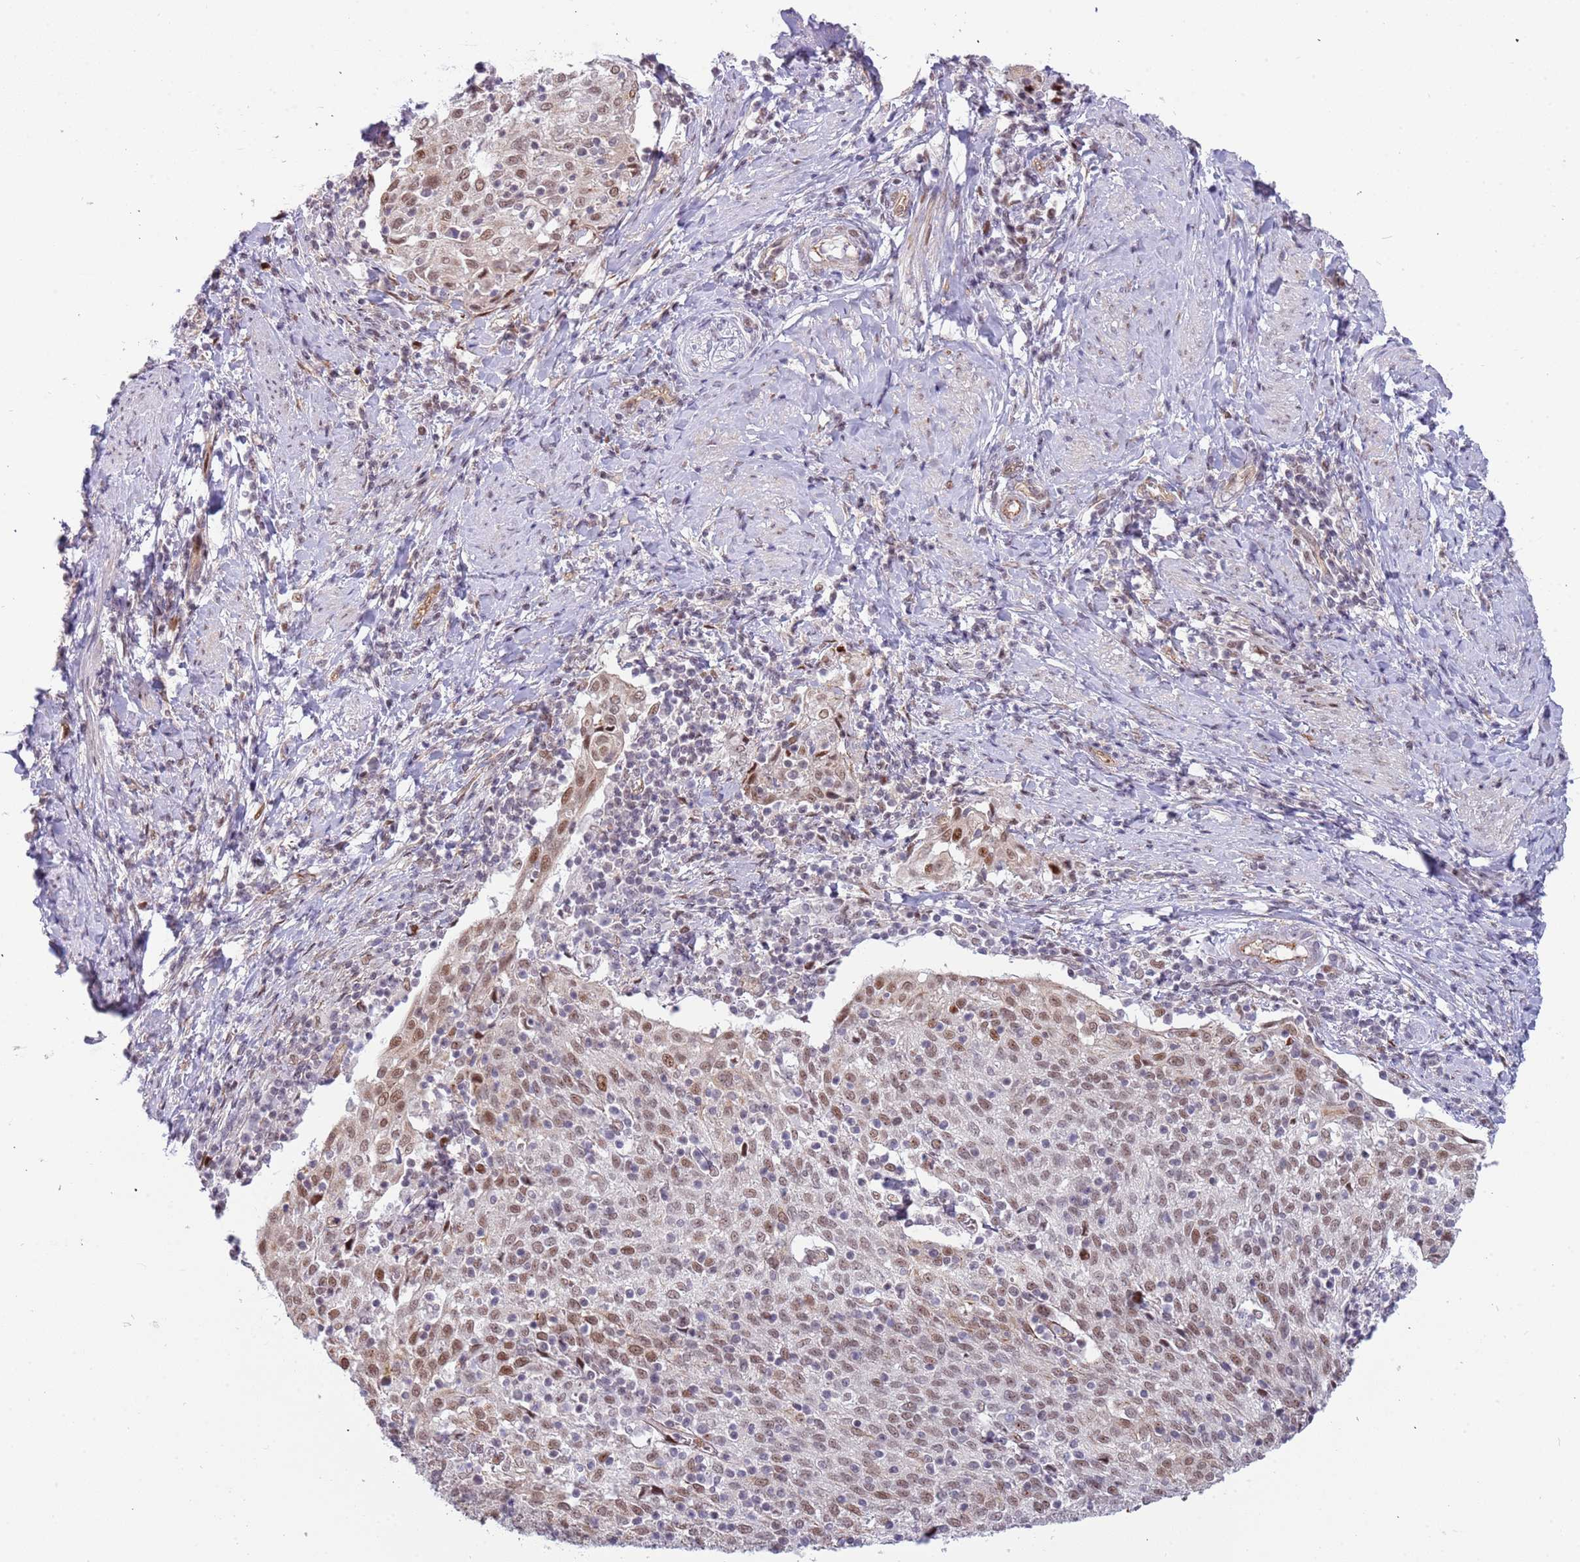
{"staining": {"intensity": "moderate", "quantity": ">75%", "location": "nuclear"}, "tissue": "cervical cancer", "cell_type": "Tumor cells", "image_type": "cancer", "snomed": [{"axis": "morphology", "description": "Squamous cell carcinoma, NOS"}, {"axis": "topography", "description": "Cervix"}], "caption": "Tumor cells demonstrate moderate nuclear staining in approximately >75% of cells in squamous cell carcinoma (cervical).", "gene": "LRMDA", "patient": {"sex": "female", "age": 52}}